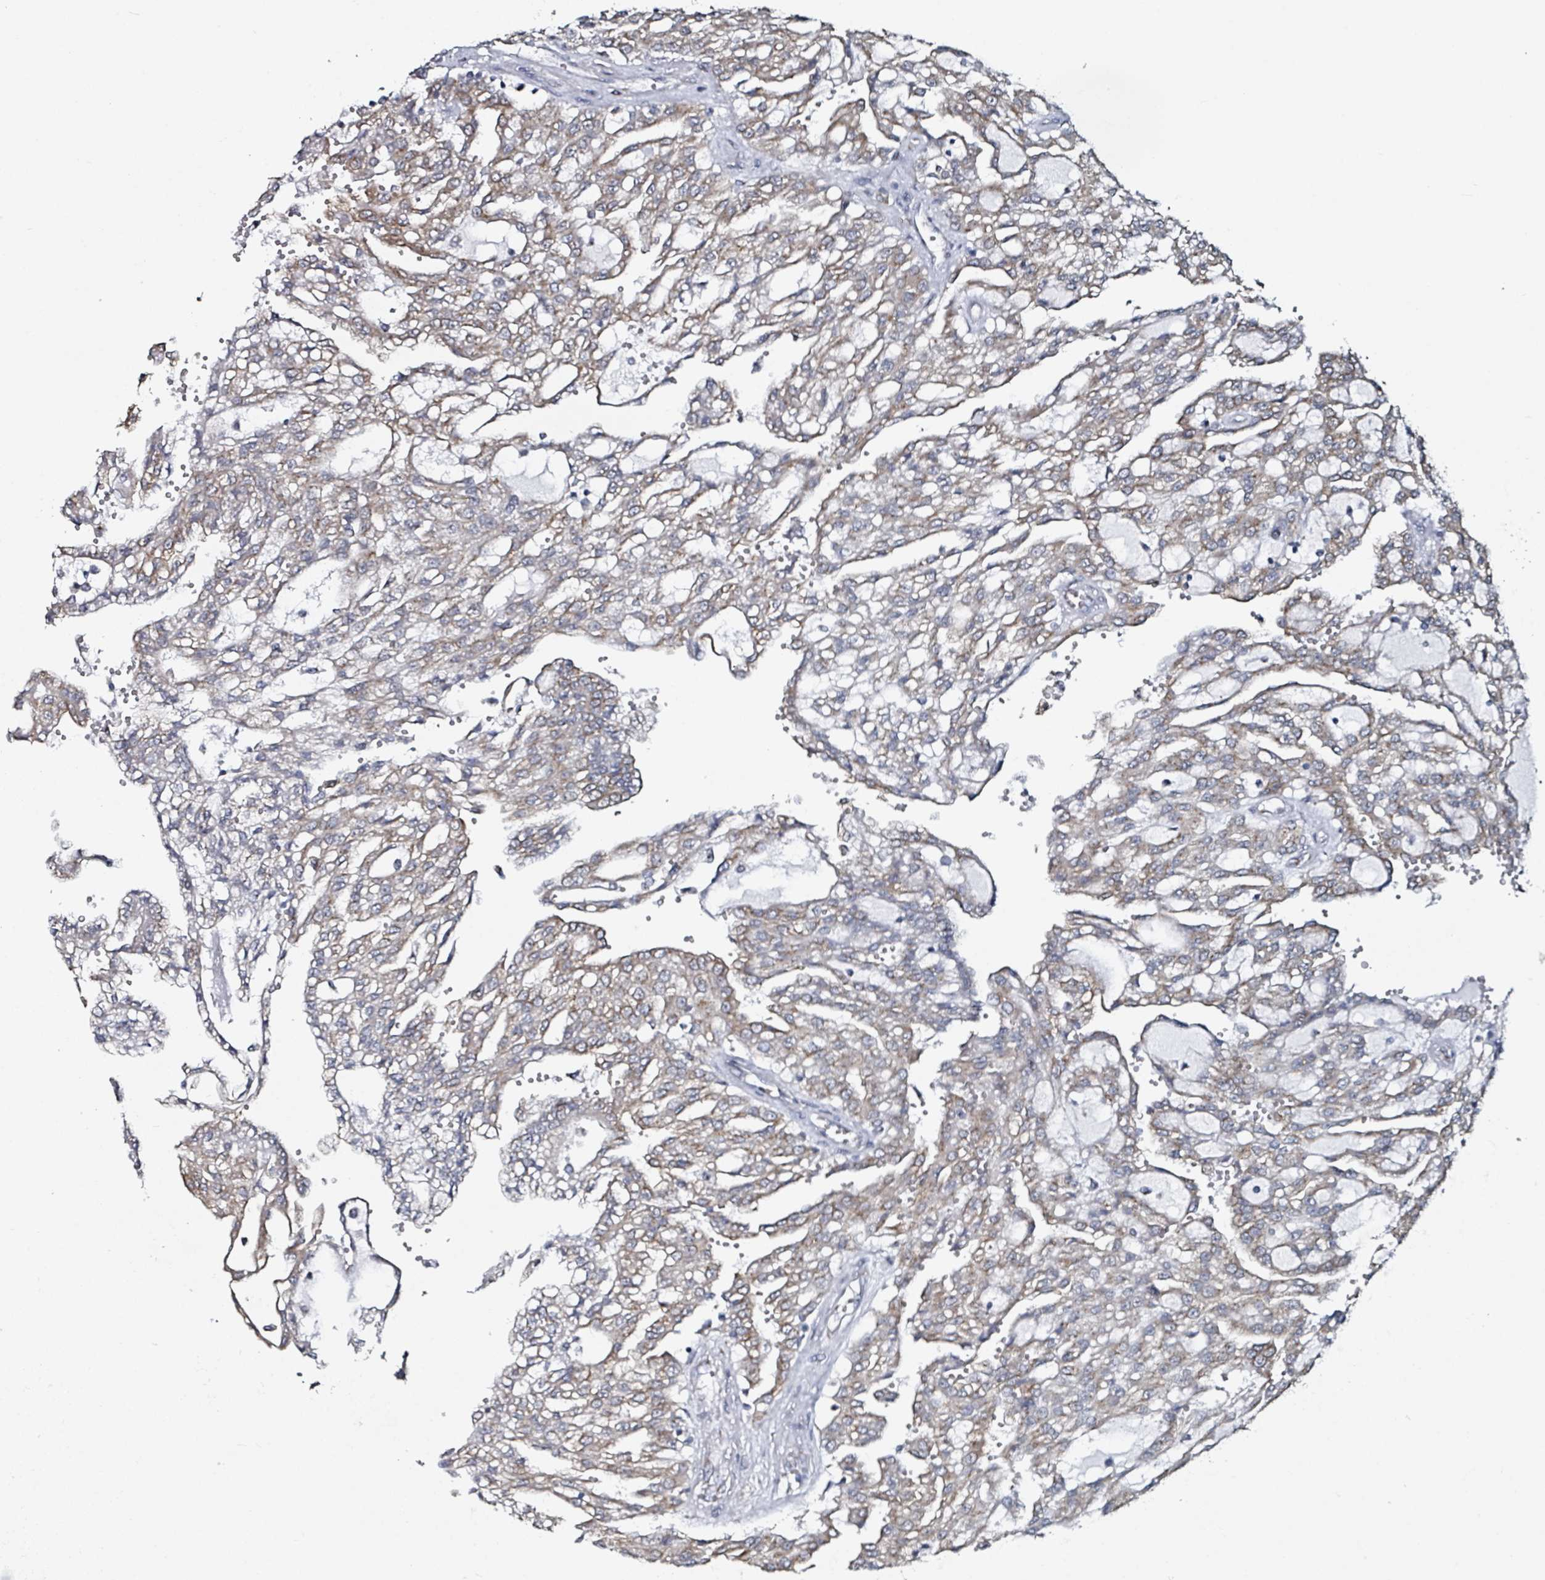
{"staining": {"intensity": "moderate", "quantity": "25%-75%", "location": "cytoplasmic/membranous"}, "tissue": "renal cancer", "cell_type": "Tumor cells", "image_type": "cancer", "snomed": [{"axis": "morphology", "description": "Adenocarcinoma, NOS"}, {"axis": "topography", "description": "Kidney"}], "caption": "Renal adenocarcinoma tissue reveals moderate cytoplasmic/membranous positivity in about 25%-75% of tumor cells, visualized by immunohistochemistry.", "gene": "B3GAT3", "patient": {"sex": "male", "age": 63}}